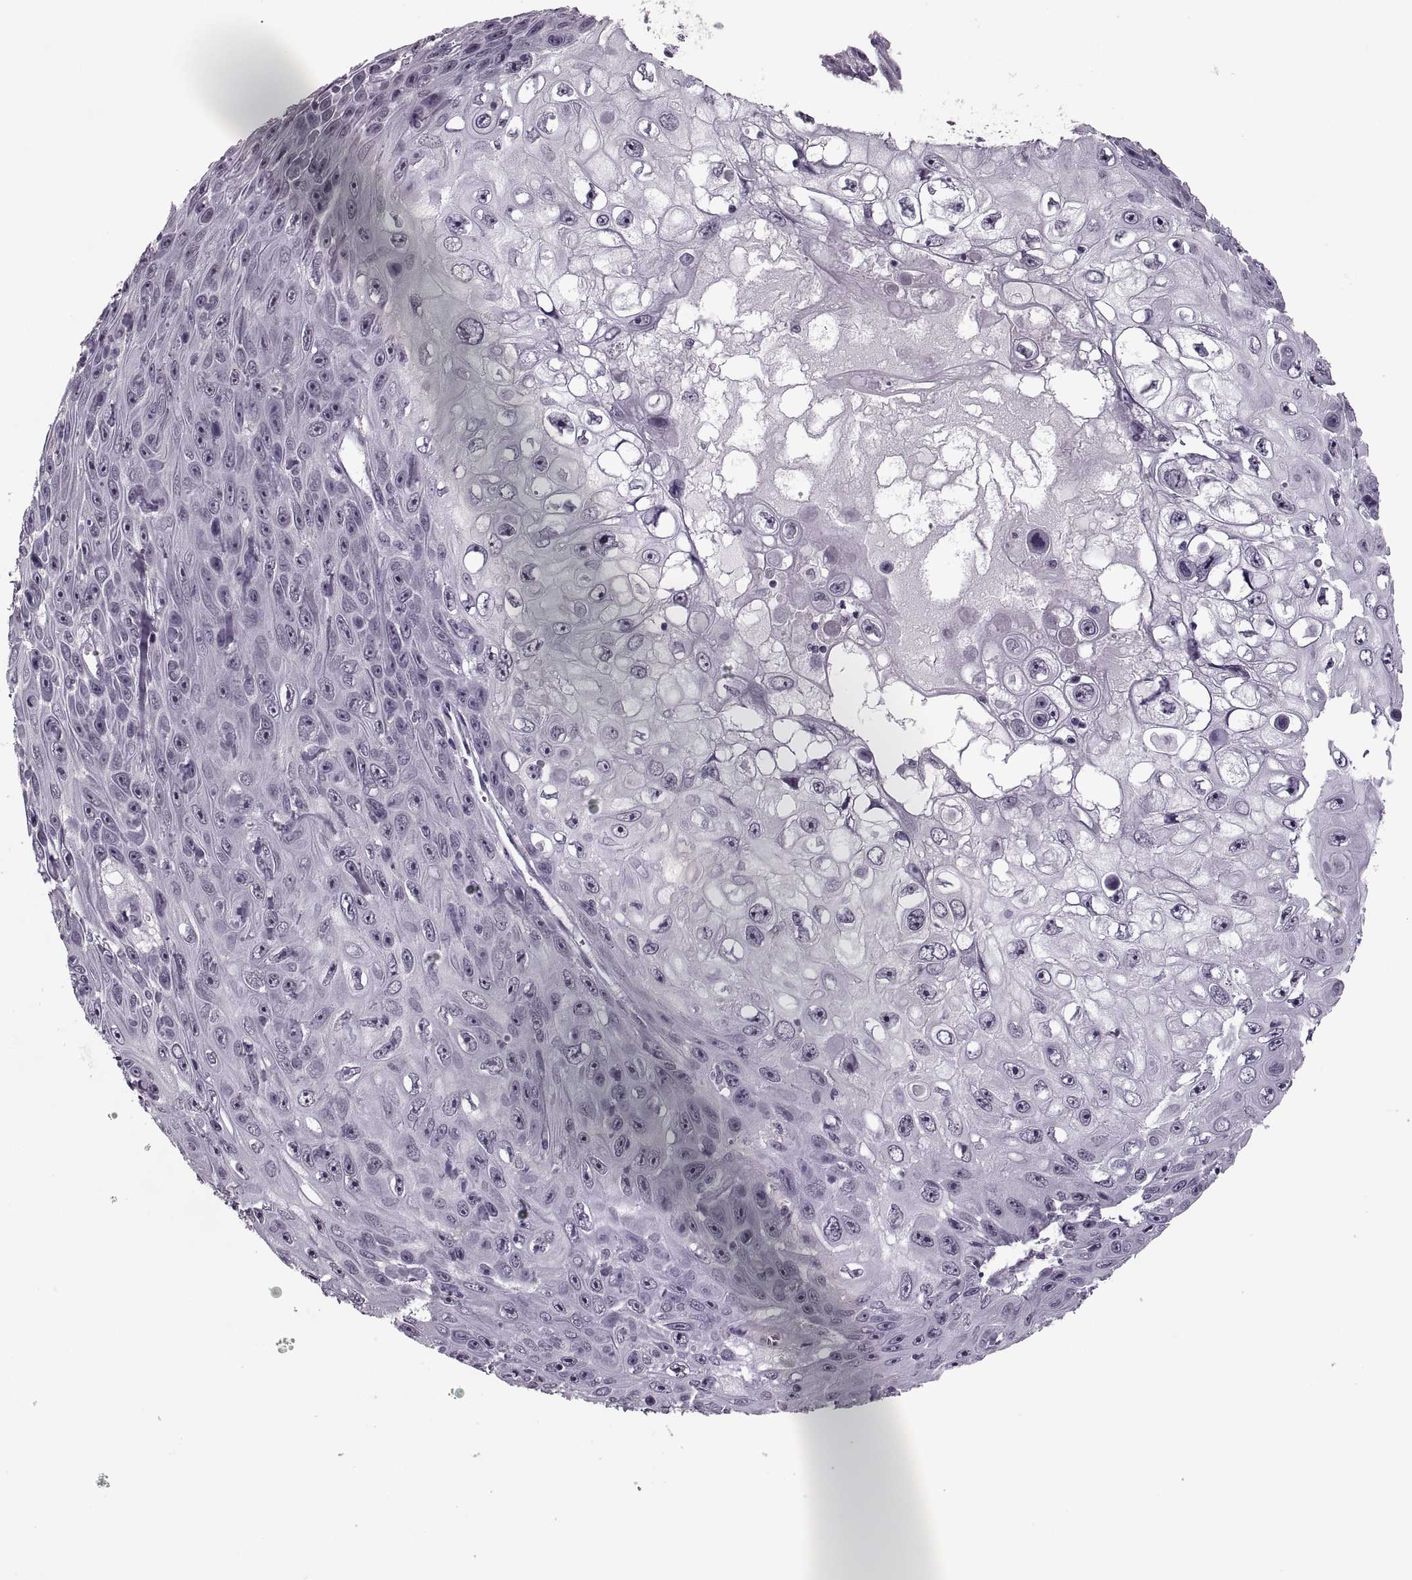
{"staining": {"intensity": "negative", "quantity": "none", "location": "none"}, "tissue": "skin cancer", "cell_type": "Tumor cells", "image_type": "cancer", "snomed": [{"axis": "morphology", "description": "Squamous cell carcinoma, NOS"}, {"axis": "topography", "description": "Skin"}], "caption": "Image shows no significant protein positivity in tumor cells of skin cancer (squamous cell carcinoma).", "gene": "PAGE5", "patient": {"sex": "male", "age": 82}}